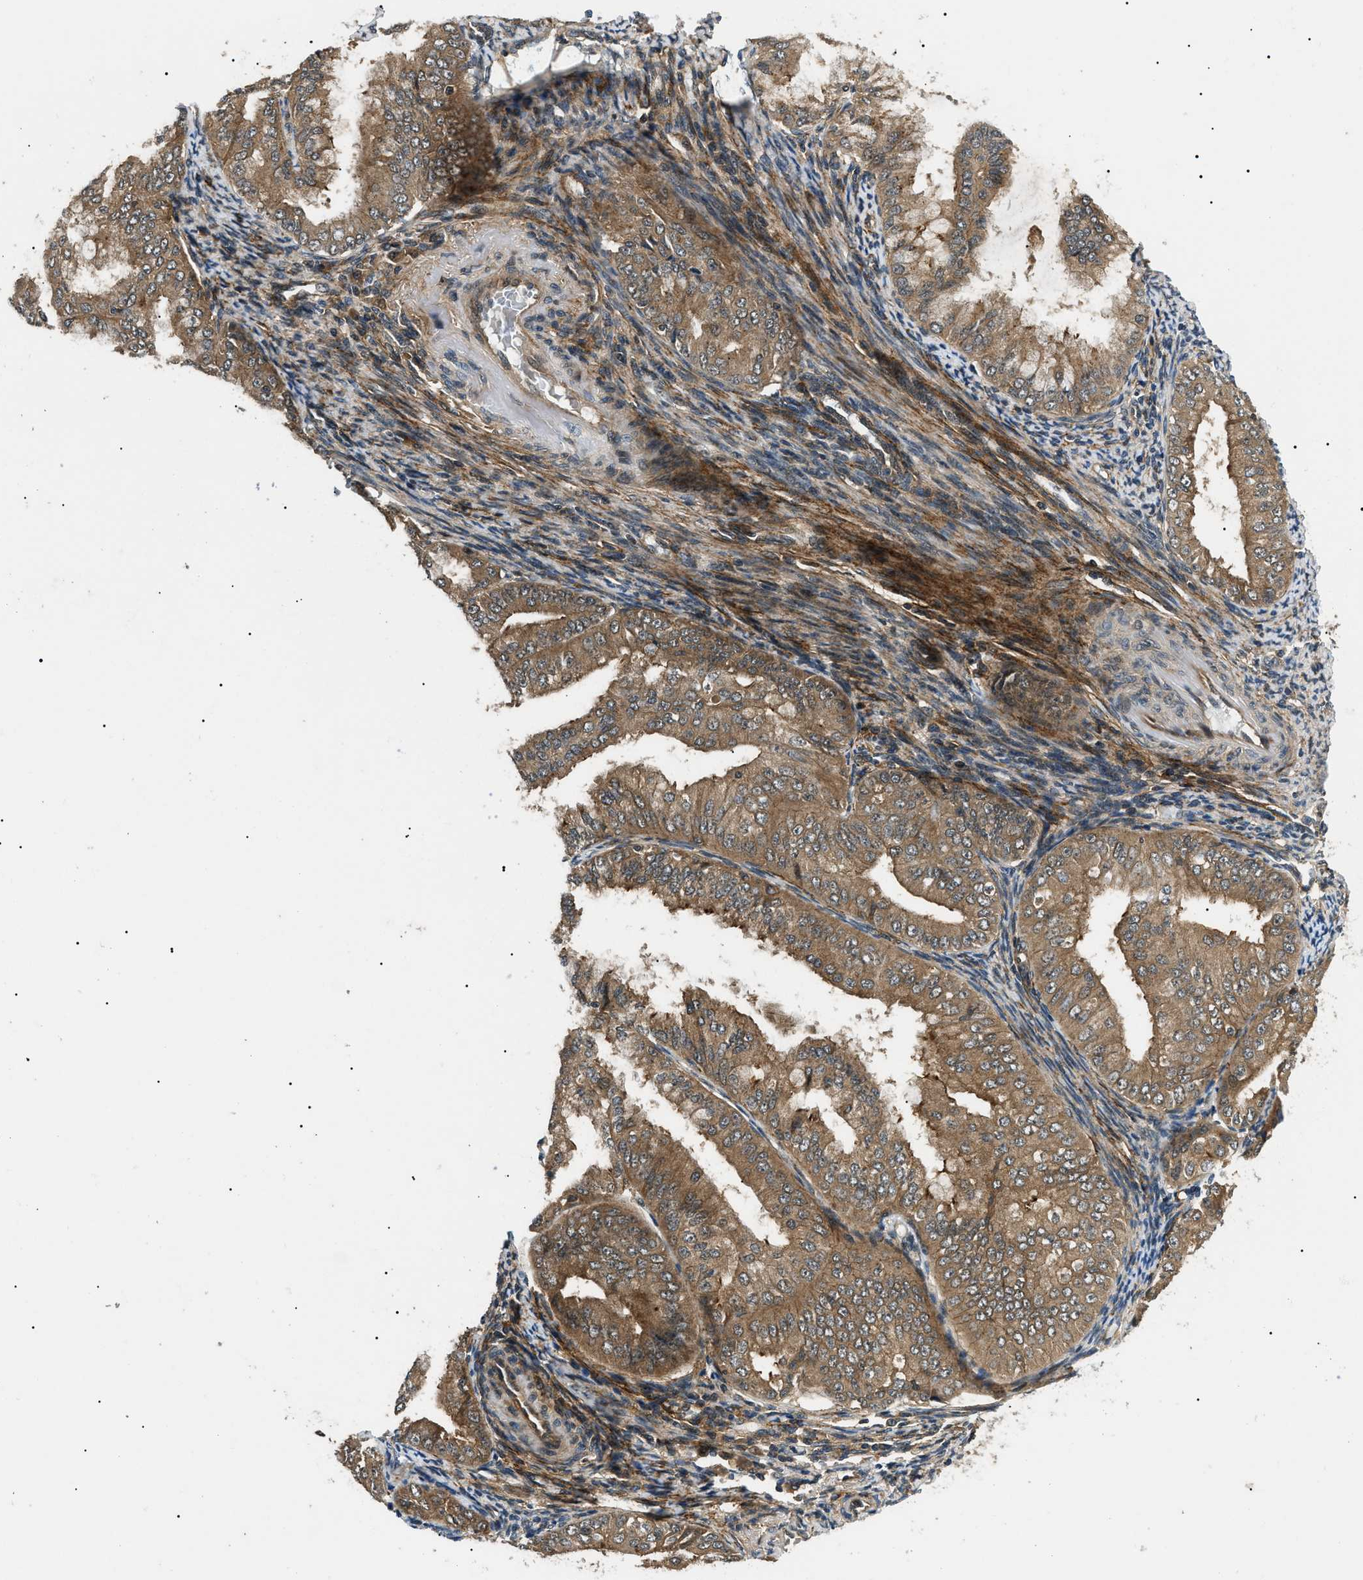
{"staining": {"intensity": "moderate", "quantity": ">75%", "location": "cytoplasmic/membranous"}, "tissue": "endometrial cancer", "cell_type": "Tumor cells", "image_type": "cancer", "snomed": [{"axis": "morphology", "description": "Adenocarcinoma, NOS"}, {"axis": "topography", "description": "Endometrium"}], "caption": "There is medium levels of moderate cytoplasmic/membranous staining in tumor cells of endometrial adenocarcinoma, as demonstrated by immunohistochemical staining (brown color).", "gene": "ATP6AP1", "patient": {"sex": "female", "age": 63}}